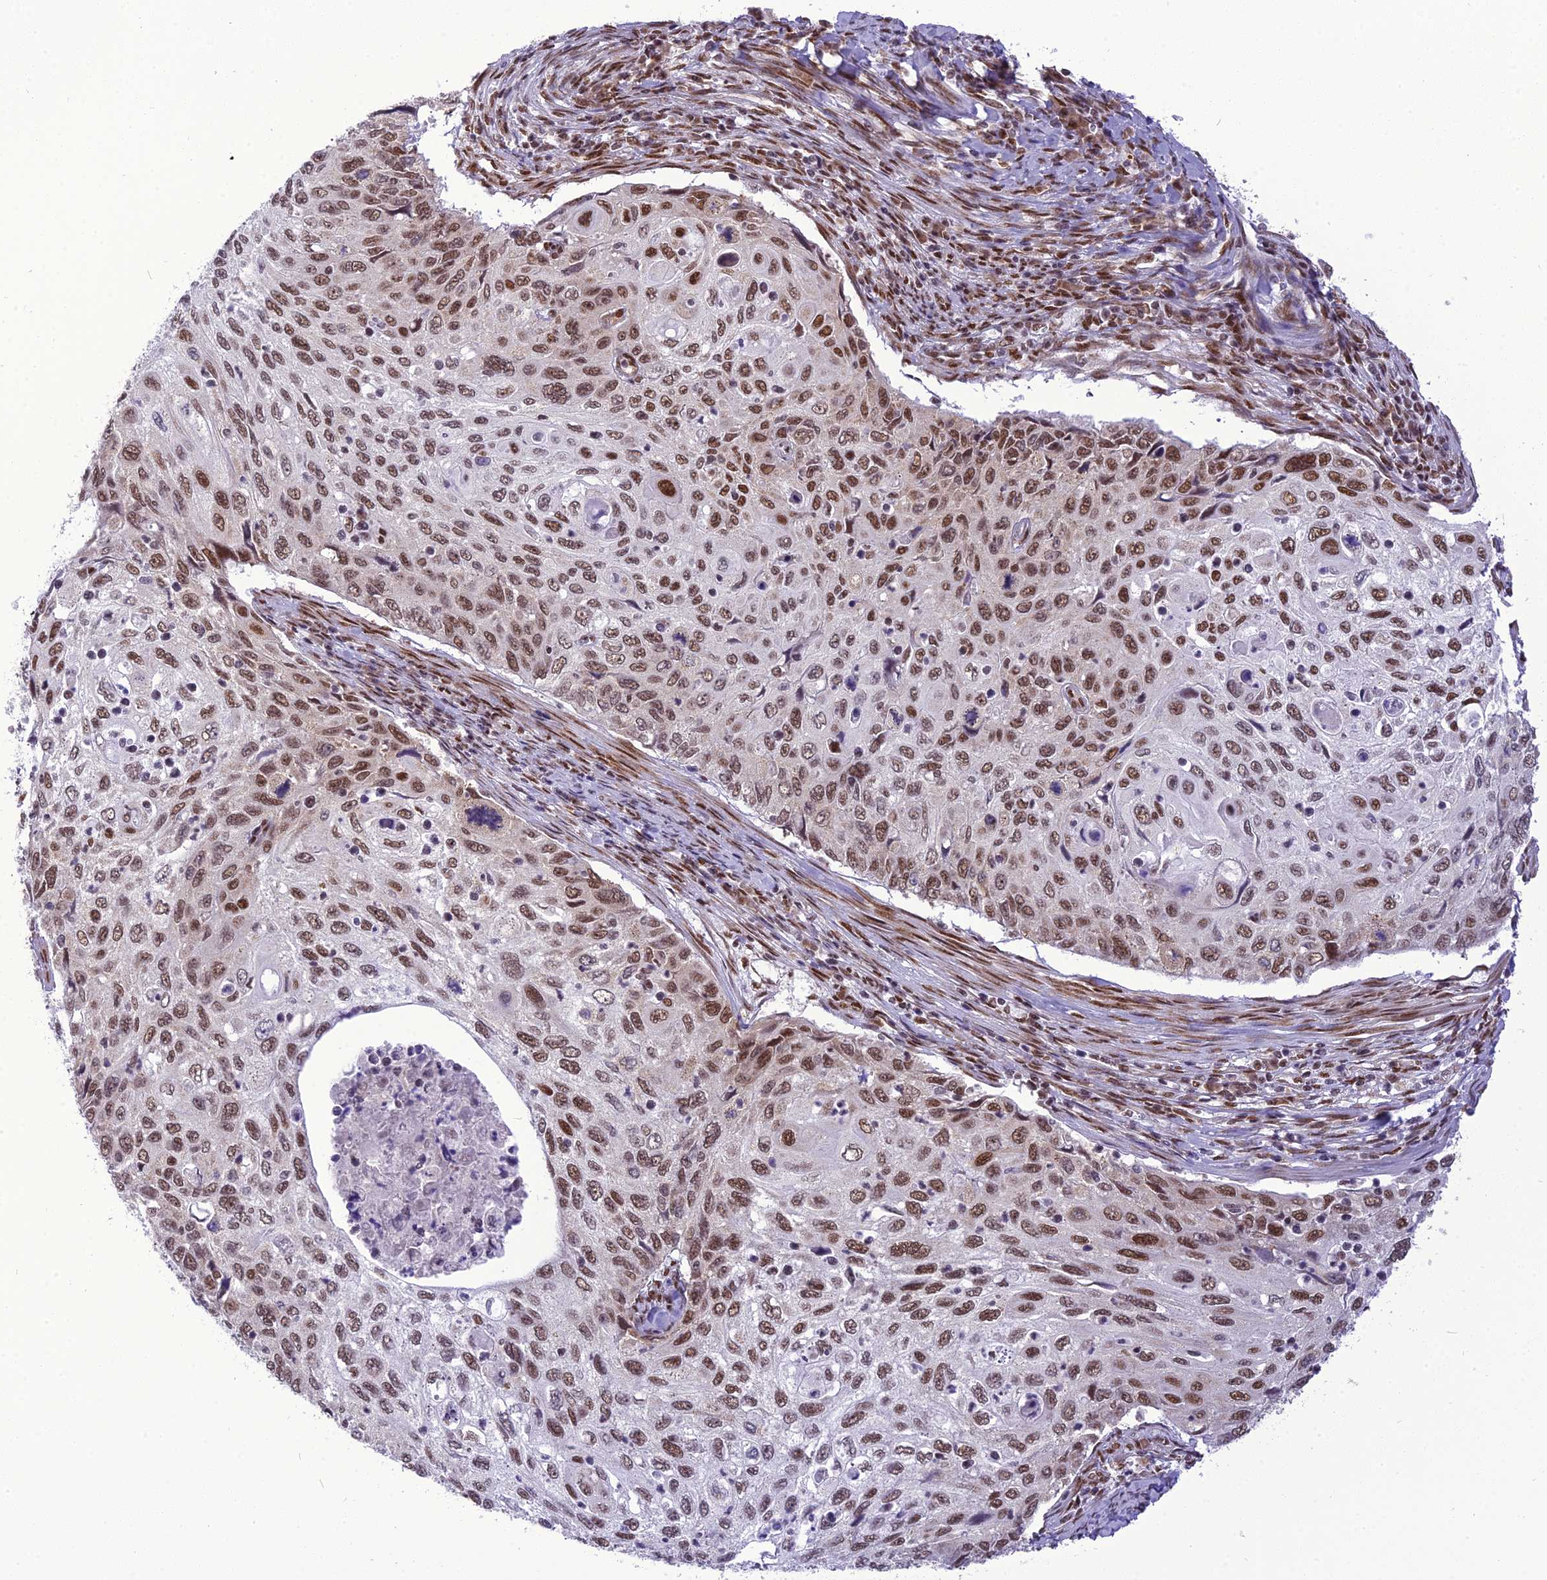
{"staining": {"intensity": "moderate", "quantity": ">75%", "location": "nuclear"}, "tissue": "cervical cancer", "cell_type": "Tumor cells", "image_type": "cancer", "snomed": [{"axis": "morphology", "description": "Squamous cell carcinoma, NOS"}, {"axis": "topography", "description": "Cervix"}], "caption": "A high-resolution histopathology image shows immunohistochemistry staining of cervical cancer, which exhibits moderate nuclear expression in approximately >75% of tumor cells. (DAB (3,3'-diaminobenzidine) IHC with brightfield microscopy, high magnification).", "gene": "DDX1", "patient": {"sex": "female", "age": 70}}